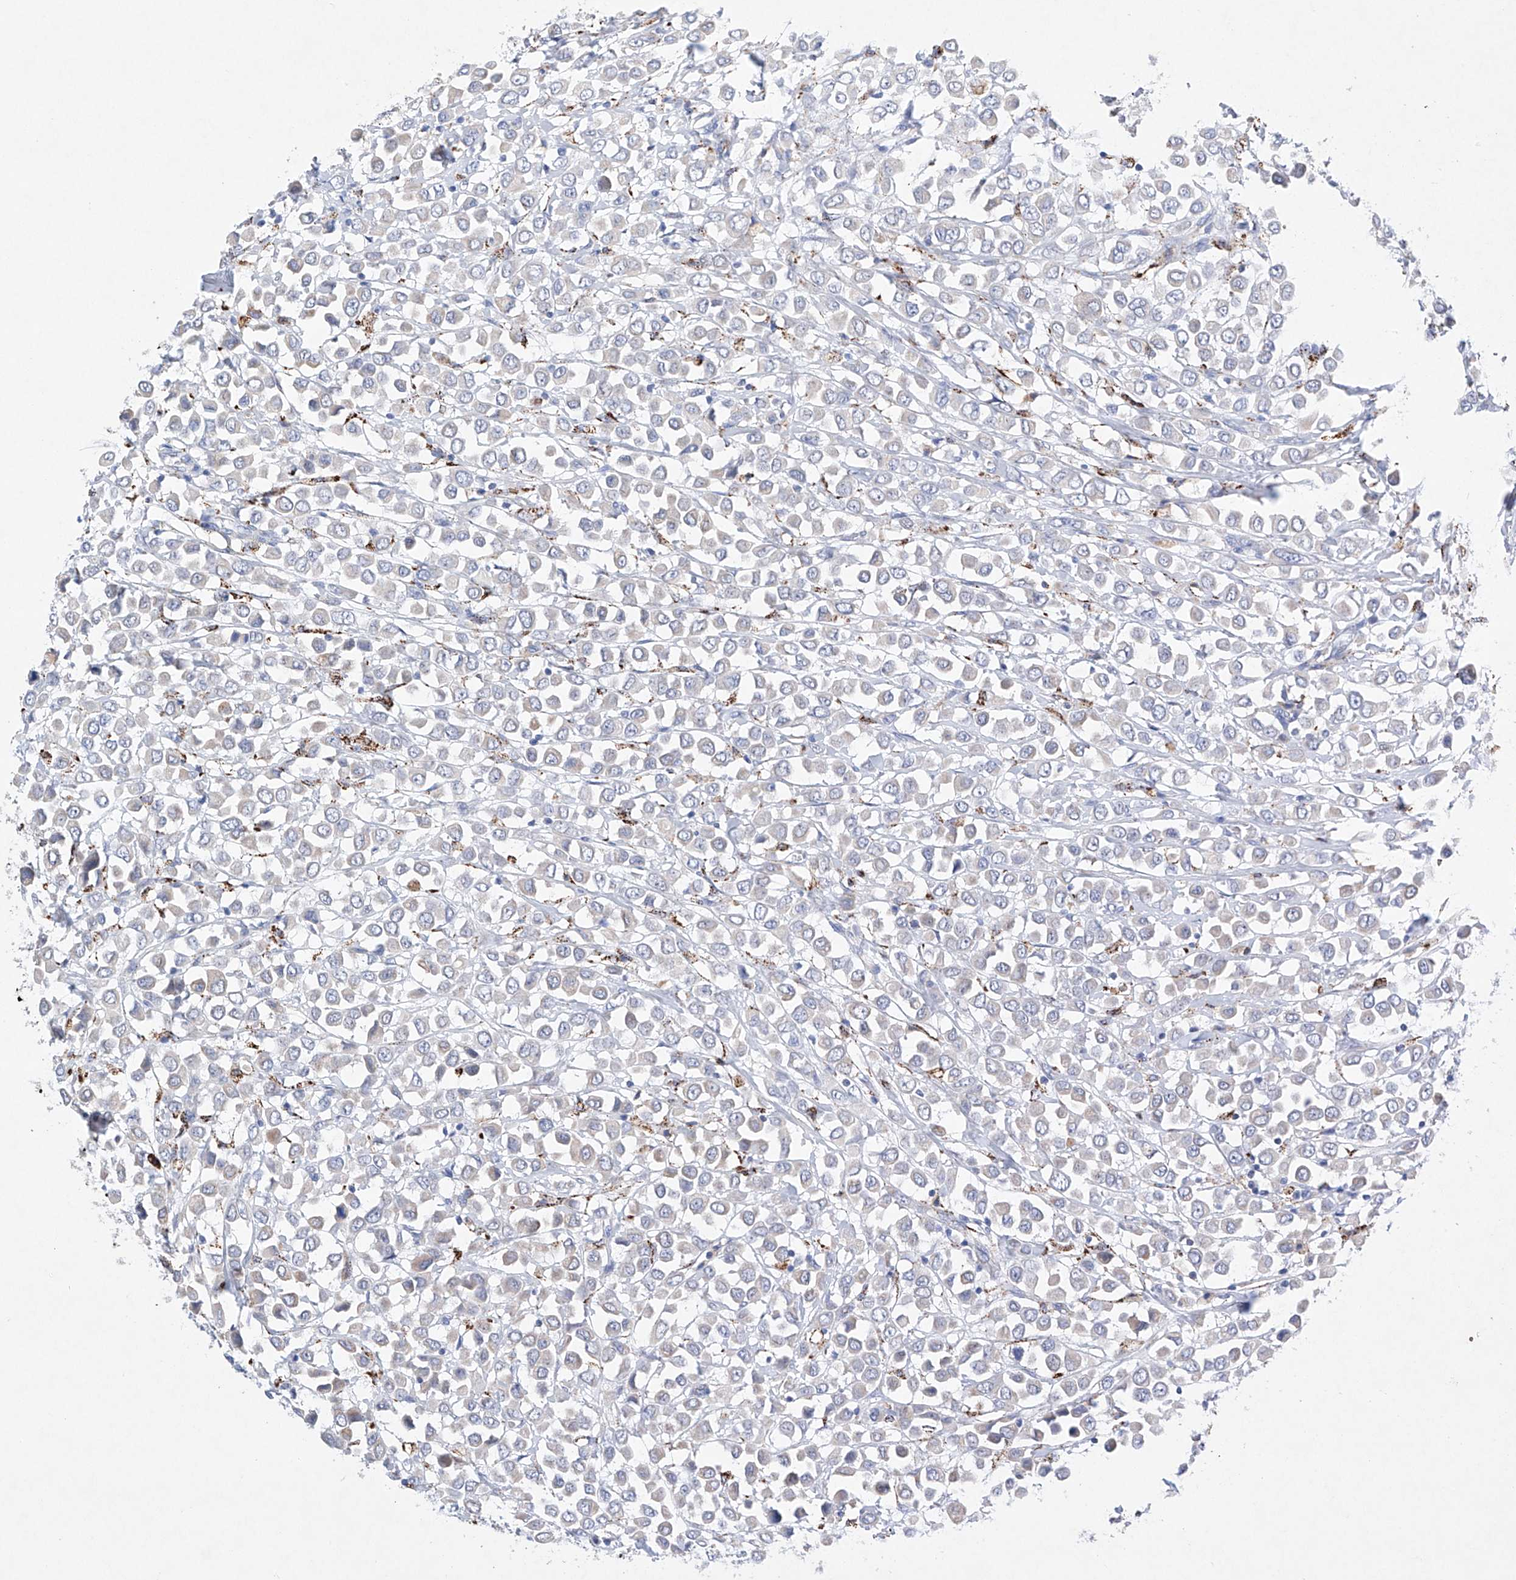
{"staining": {"intensity": "negative", "quantity": "none", "location": "none"}, "tissue": "breast cancer", "cell_type": "Tumor cells", "image_type": "cancer", "snomed": [{"axis": "morphology", "description": "Duct carcinoma"}, {"axis": "topography", "description": "Breast"}], "caption": "DAB (3,3'-diaminobenzidine) immunohistochemical staining of breast invasive ductal carcinoma reveals no significant expression in tumor cells.", "gene": "NRROS", "patient": {"sex": "female", "age": 61}}